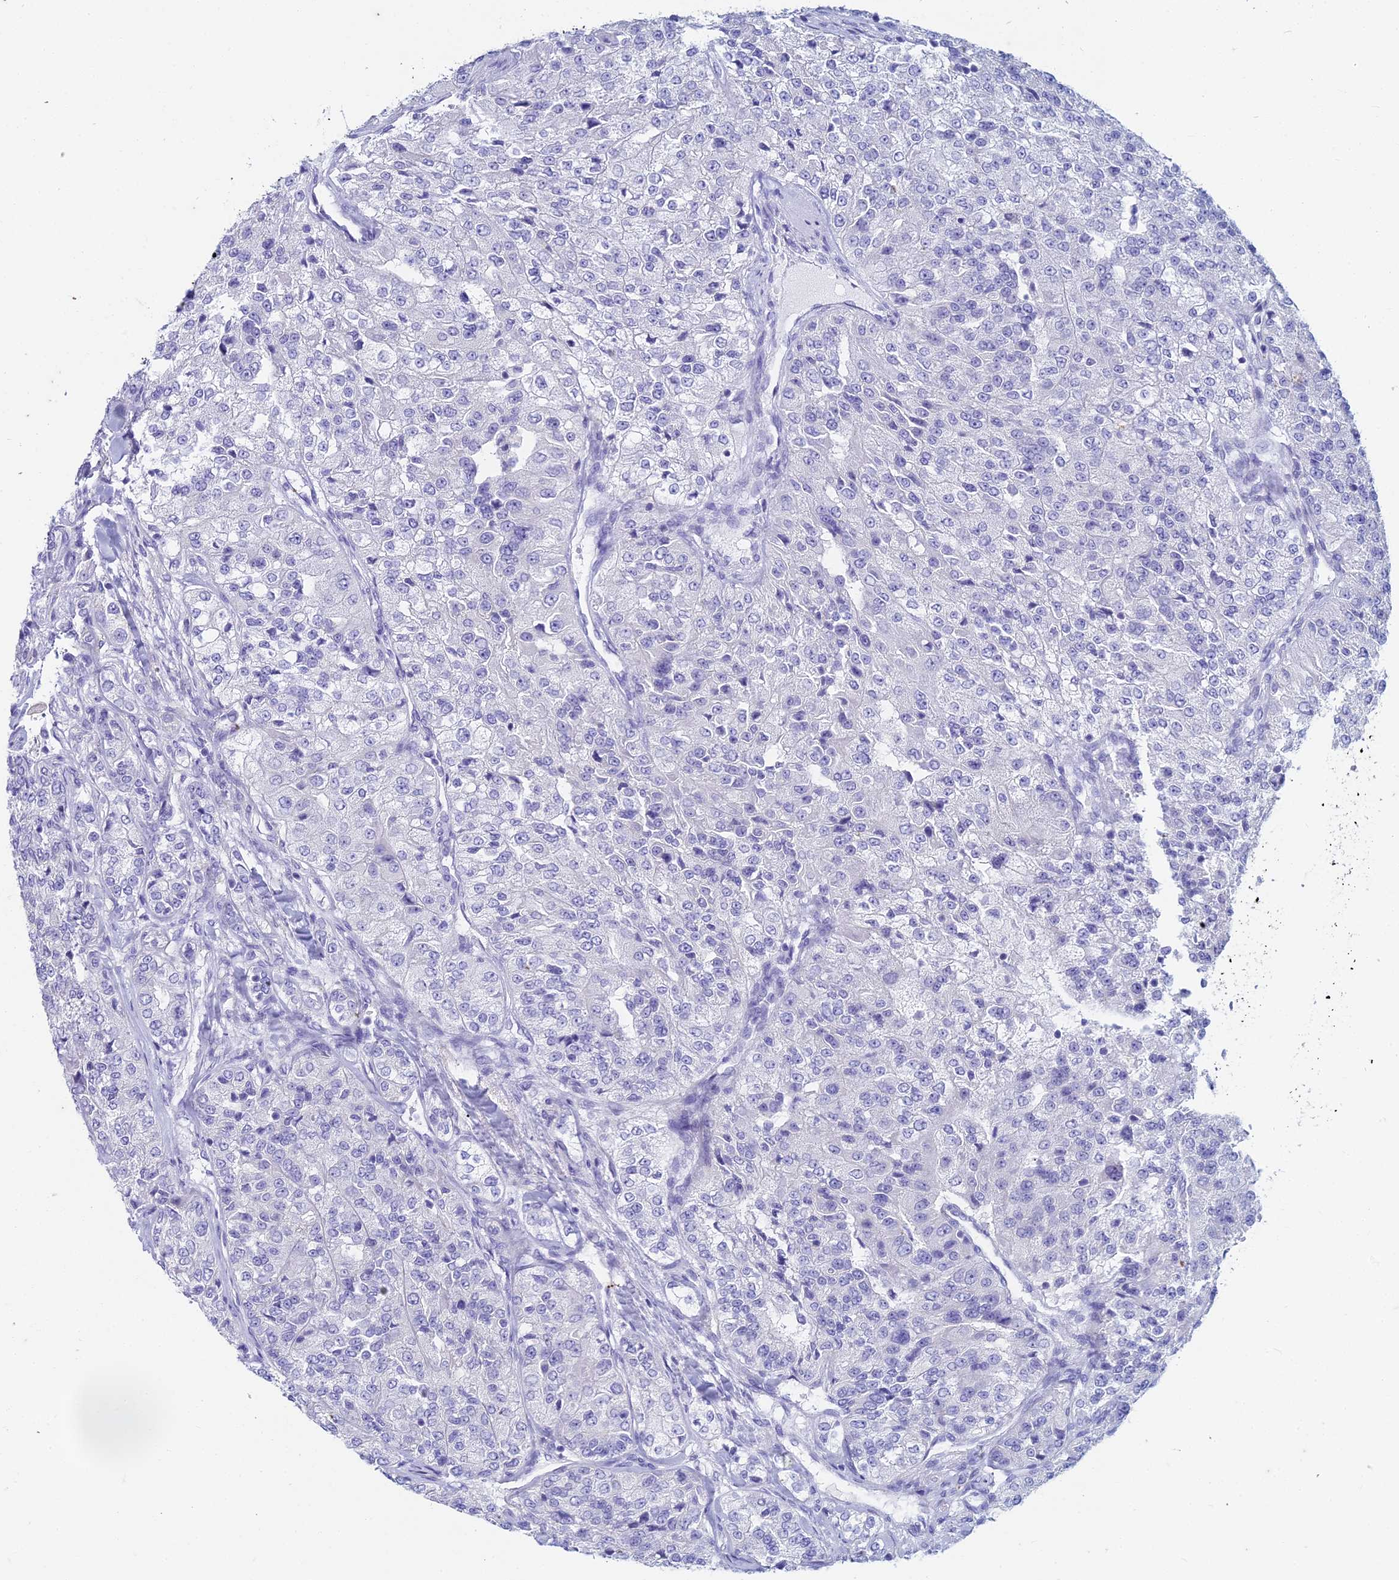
{"staining": {"intensity": "negative", "quantity": "none", "location": "none"}, "tissue": "renal cancer", "cell_type": "Tumor cells", "image_type": "cancer", "snomed": [{"axis": "morphology", "description": "Adenocarcinoma, NOS"}, {"axis": "topography", "description": "Kidney"}], "caption": "Renal cancer was stained to show a protein in brown. There is no significant staining in tumor cells.", "gene": "EEF2KMT", "patient": {"sex": "female", "age": 63}}